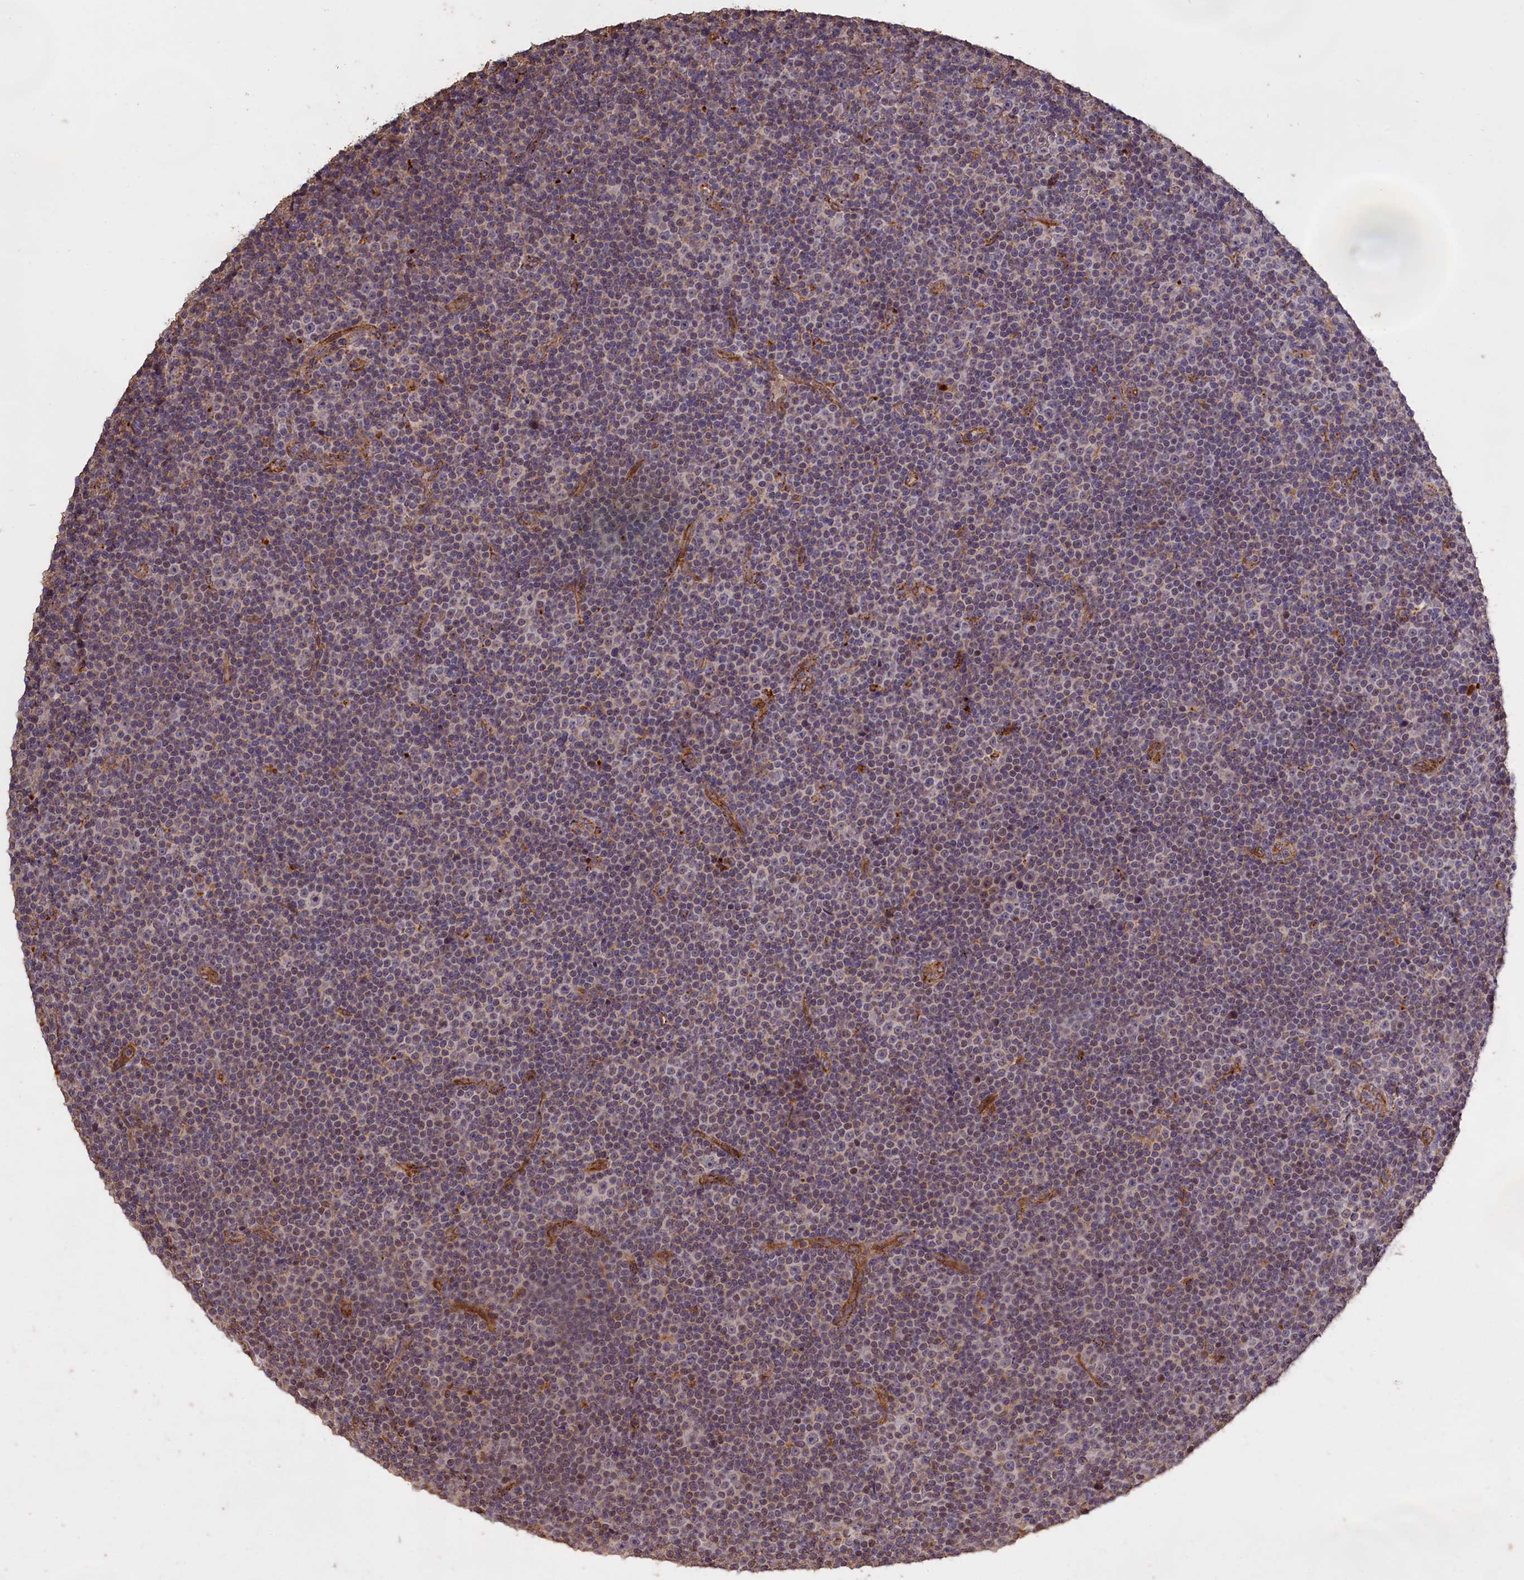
{"staining": {"intensity": "negative", "quantity": "none", "location": "none"}, "tissue": "lymphoma", "cell_type": "Tumor cells", "image_type": "cancer", "snomed": [{"axis": "morphology", "description": "Malignant lymphoma, non-Hodgkin's type, Low grade"}, {"axis": "topography", "description": "Lymph node"}], "caption": "High power microscopy micrograph of an immunohistochemistry image of malignant lymphoma, non-Hodgkin's type (low-grade), revealing no significant staining in tumor cells.", "gene": "CLRN2", "patient": {"sex": "female", "age": 67}}